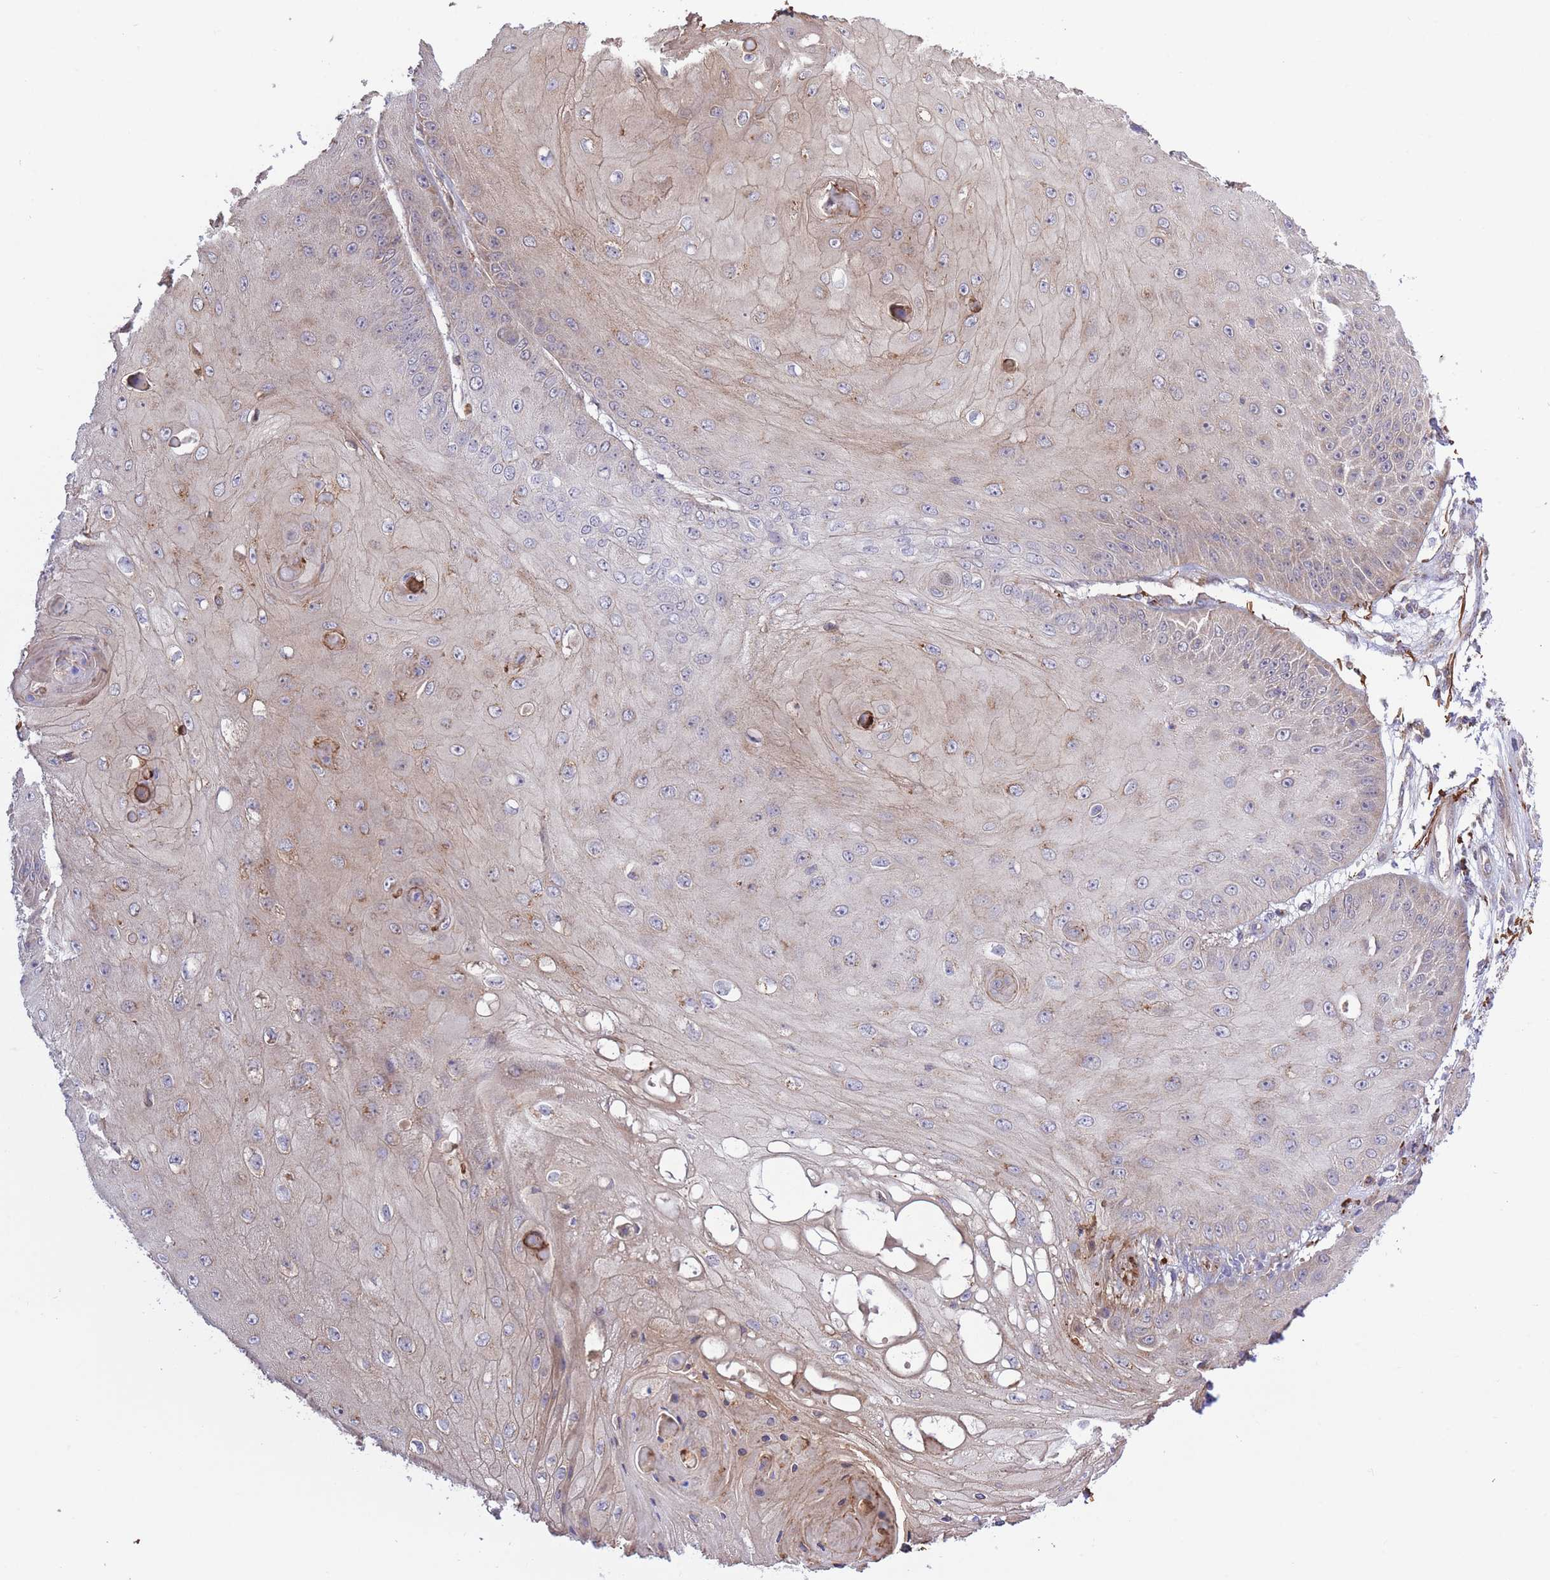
{"staining": {"intensity": "negative", "quantity": "none", "location": "none"}, "tissue": "skin cancer", "cell_type": "Tumor cells", "image_type": "cancer", "snomed": [{"axis": "morphology", "description": "Squamous cell carcinoma, NOS"}, {"axis": "topography", "description": "Skin"}], "caption": "Immunohistochemical staining of human squamous cell carcinoma (skin) displays no significant expression in tumor cells. (DAB IHC visualized using brightfield microscopy, high magnification).", "gene": "ATP13A2", "patient": {"sex": "male", "age": 70}}